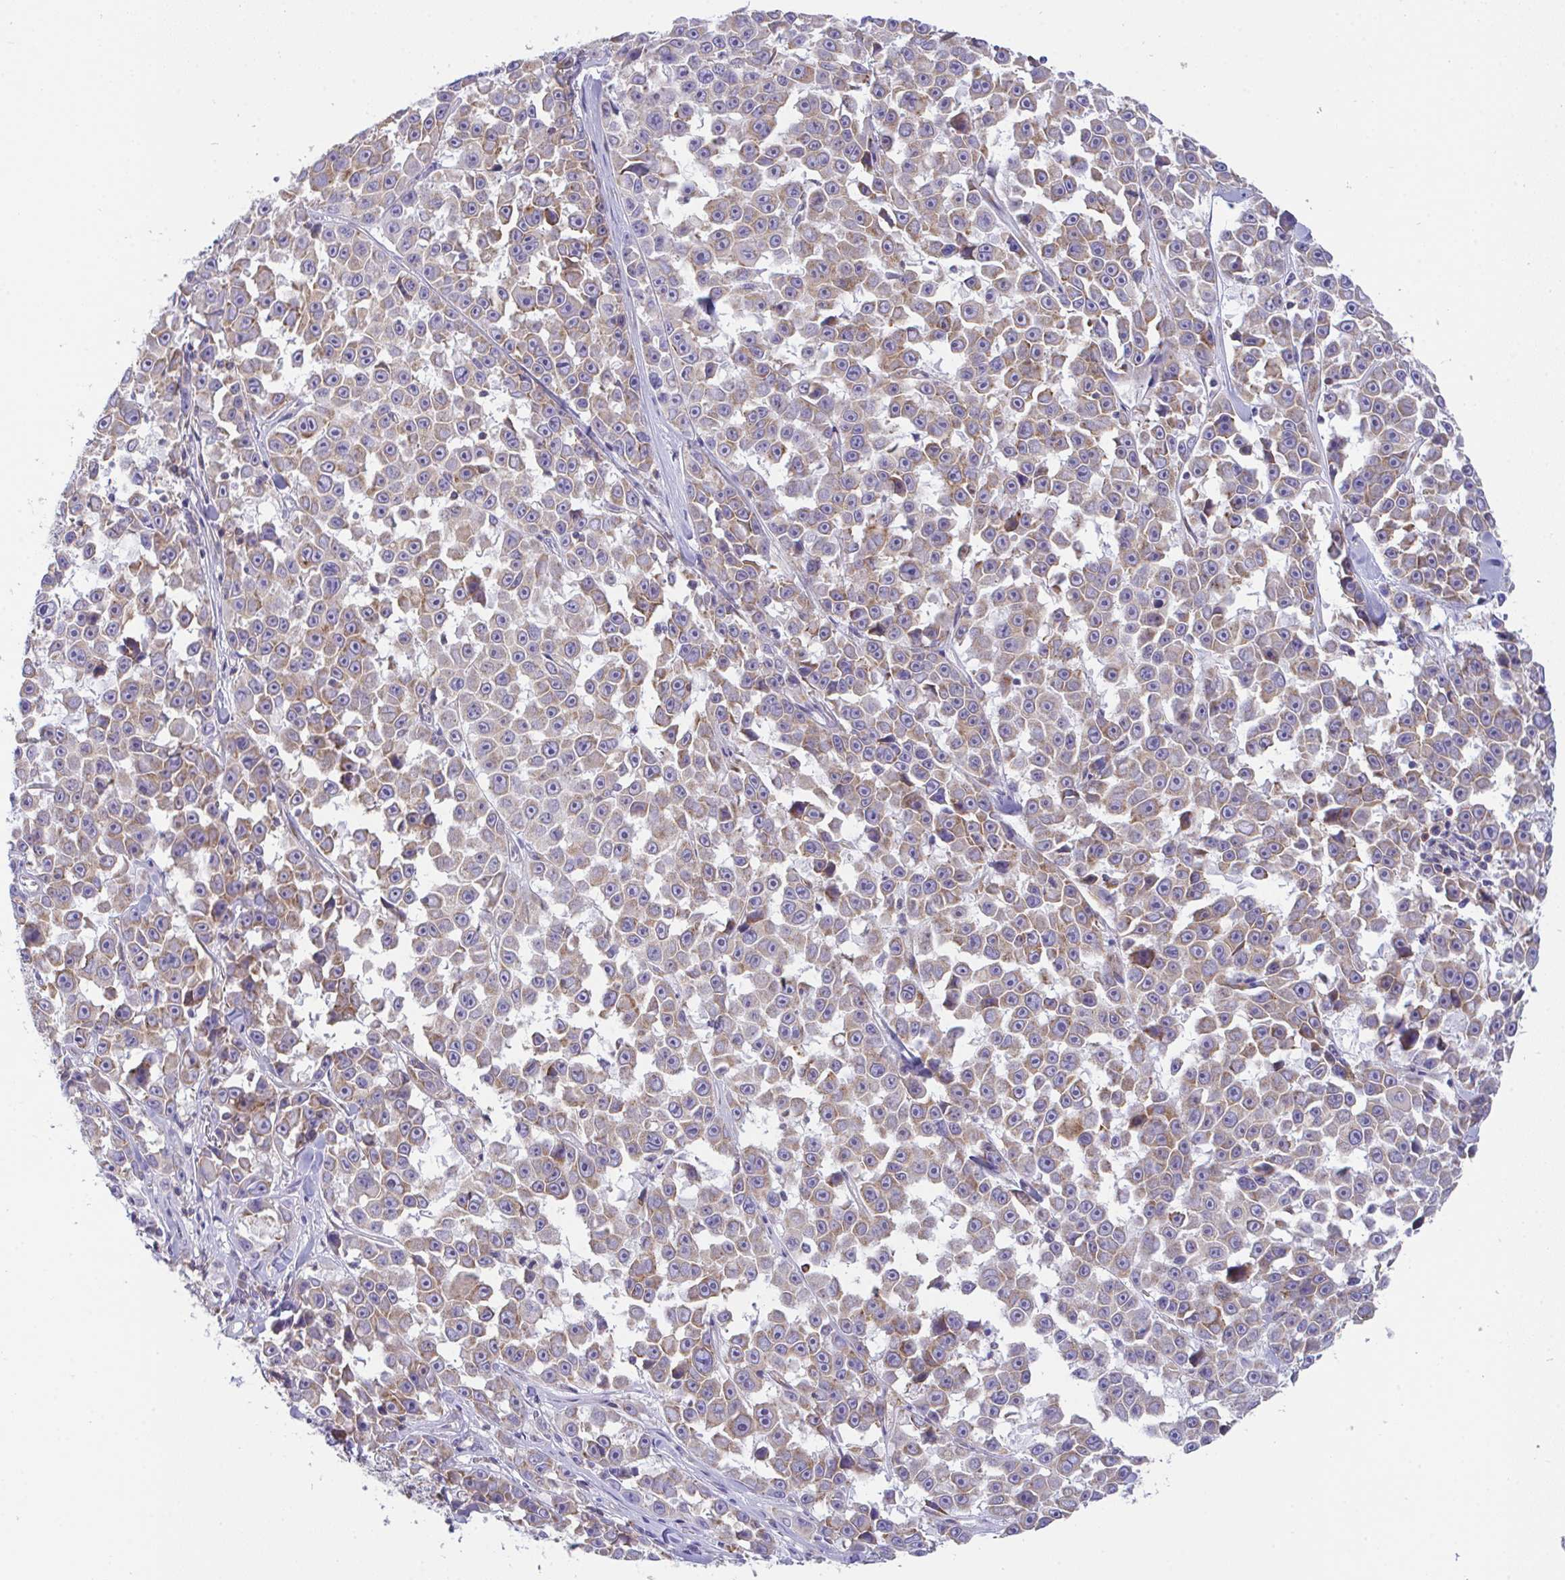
{"staining": {"intensity": "moderate", "quantity": "25%-75%", "location": "cytoplasmic/membranous"}, "tissue": "melanoma", "cell_type": "Tumor cells", "image_type": "cancer", "snomed": [{"axis": "morphology", "description": "Malignant melanoma, NOS"}, {"axis": "topography", "description": "Skin"}], "caption": "Tumor cells display medium levels of moderate cytoplasmic/membranous staining in about 25%-75% of cells in human melanoma.", "gene": "MIA3", "patient": {"sex": "female", "age": 66}}